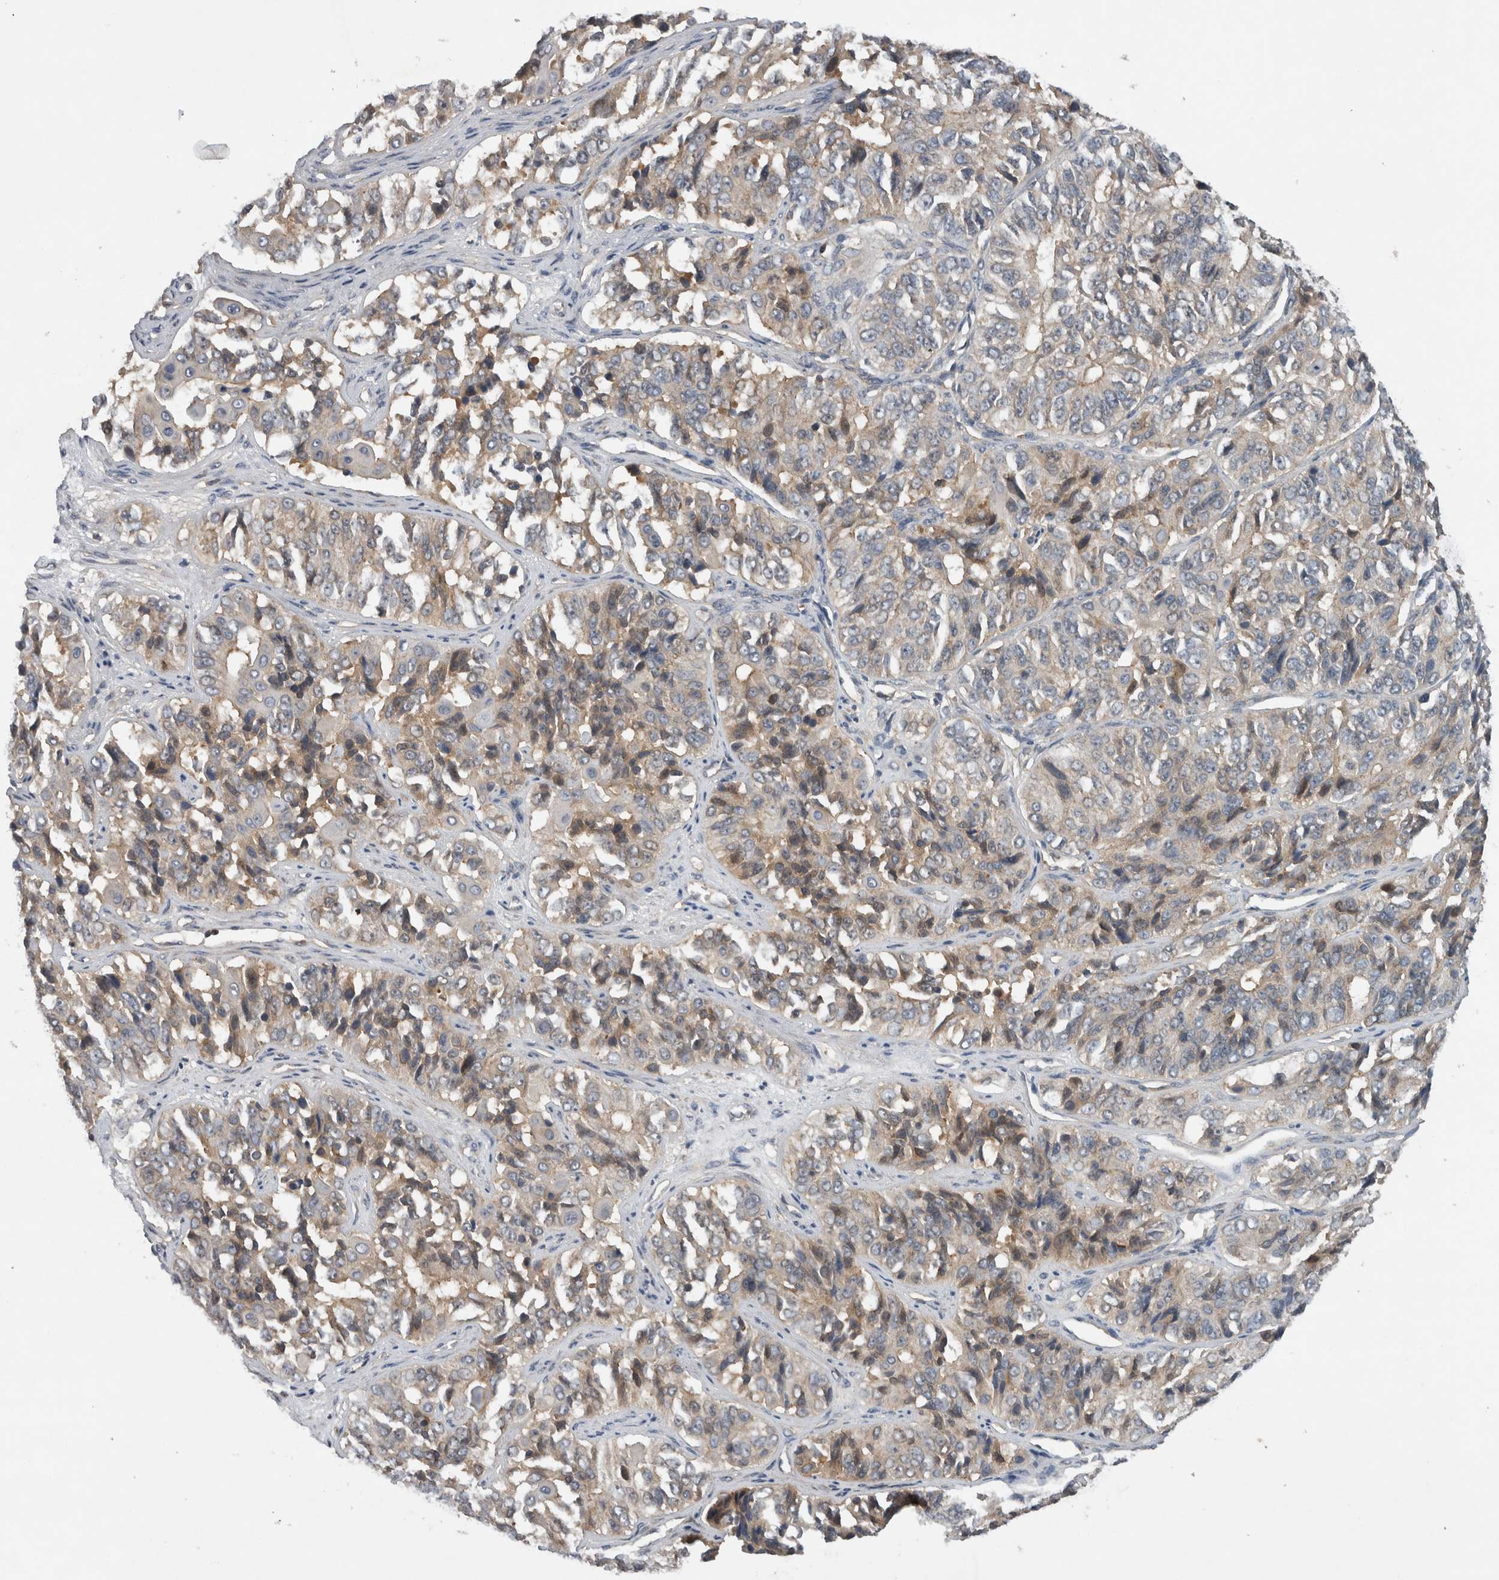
{"staining": {"intensity": "weak", "quantity": "25%-75%", "location": "cytoplasmic/membranous"}, "tissue": "ovarian cancer", "cell_type": "Tumor cells", "image_type": "cancer", "snomed": [{"axis": "morphology", "description": "Carcinoma, endometroid"}, {"axis": "topography", "description": "Ovary"}], "caption": "Tumor cells display weak cytoplasmic/membranous expression in approximately 25%-75% of cells in endometroid carcinoma (ovarian).", "gene": "SCARA5", "patient": {"sex": "female", "age": 51}}